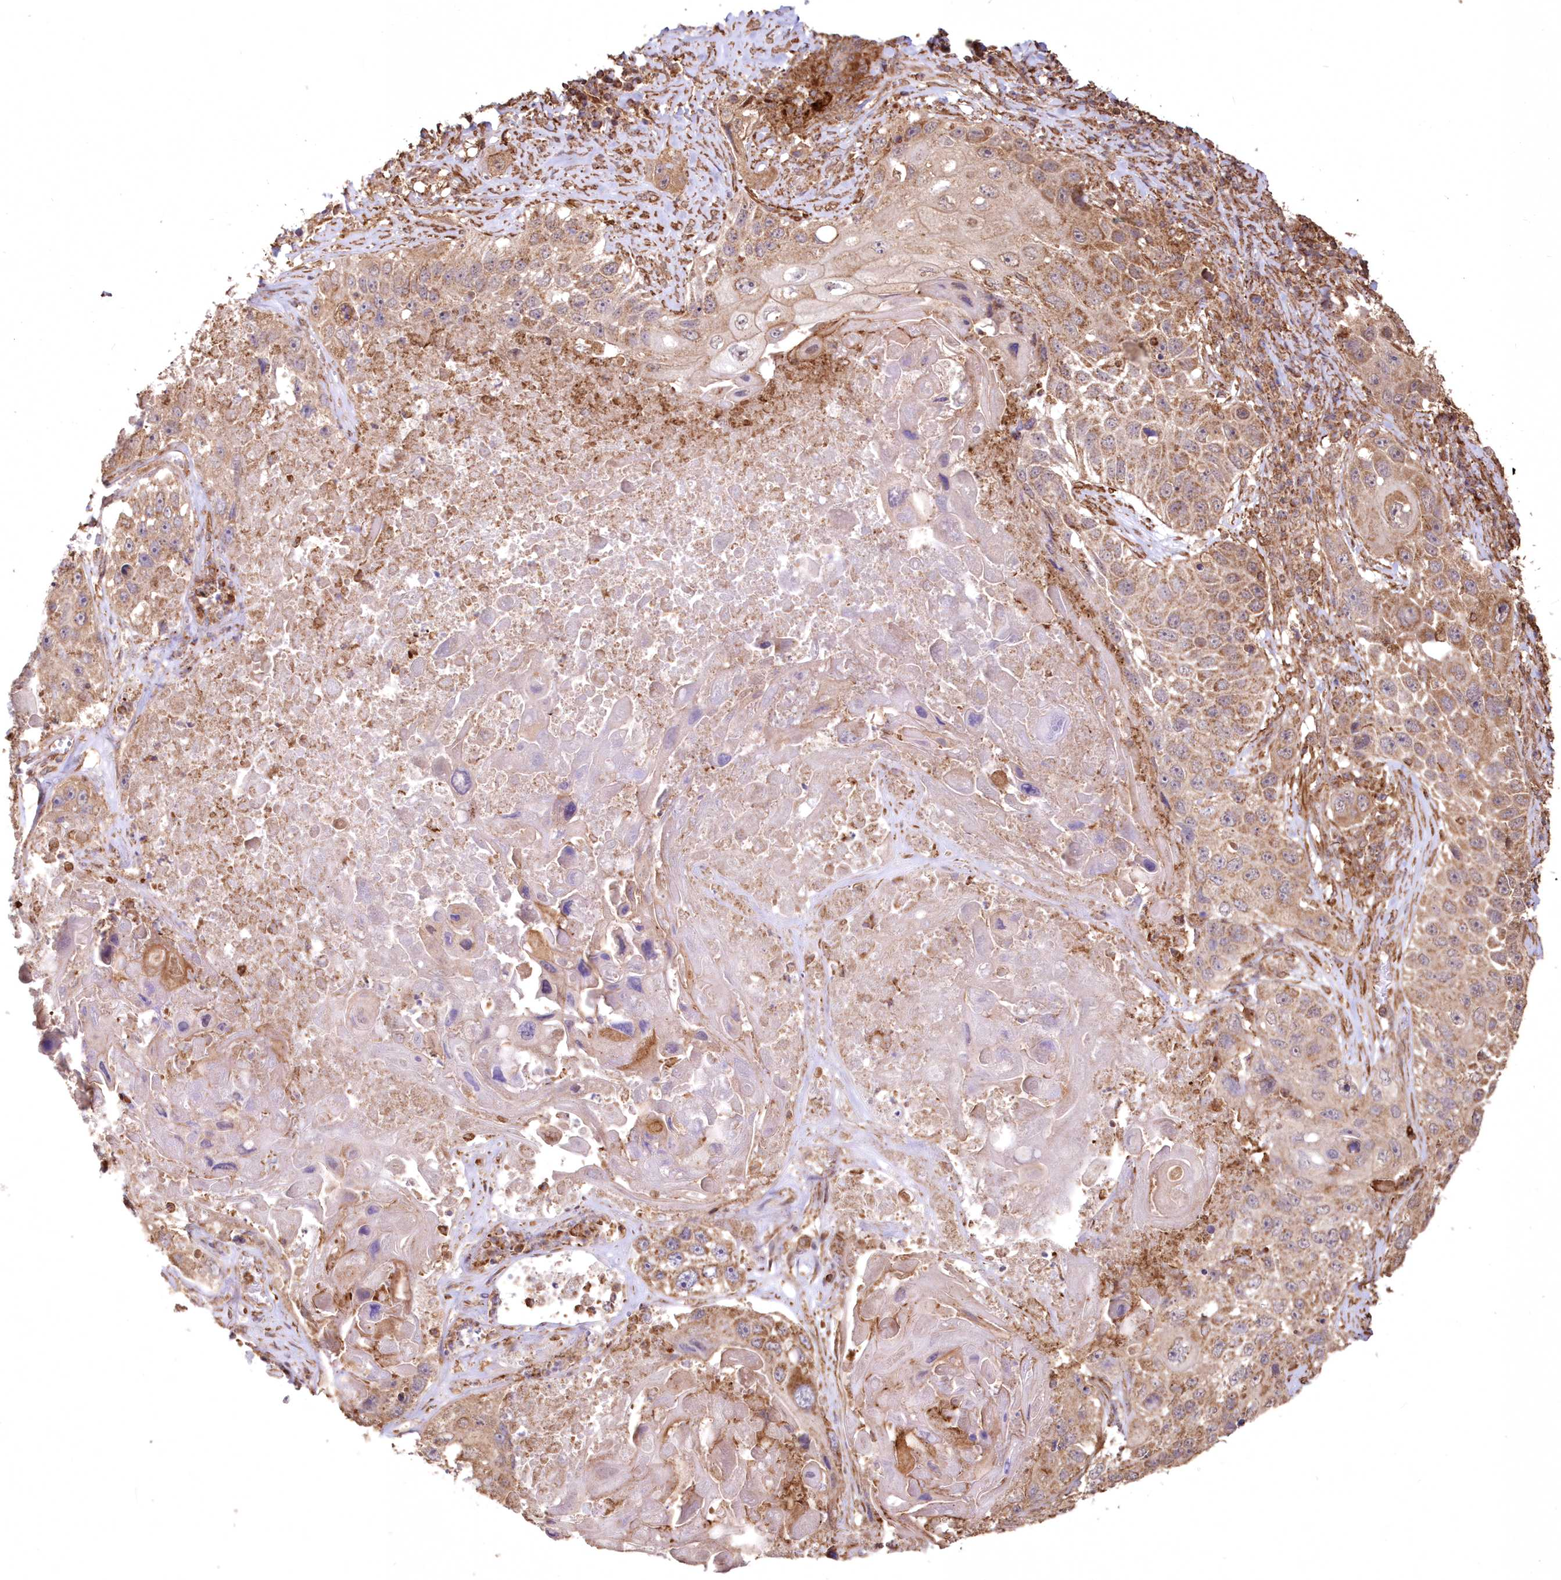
{"staining": {"intensity": "moderate", "quantity": ">75%", "location": "cytoplasmic/membranous"}, "tissue": "lung cancer", "cell_type": "Tumor cells", "image_type": "cancer", "snomed": [{"axis": "morphology", "description": "Squamous cell carcinoma, NOS"}, {"axis": "topography", "description": "Lung"}], "caption": "The histopathology image shows a brown stain indicating the presence of a protein in the cytoplasmic/membranous of tumor cells in lung cancer. The protein of interest is stained brown, and the nuclei are stained in blue (DAB (3,3'-diaminobenzidine) IHC with brightfield microscopy, high magnification).", "gene": "TMEM139", "patient": {"sex": "male", "age": 61}}